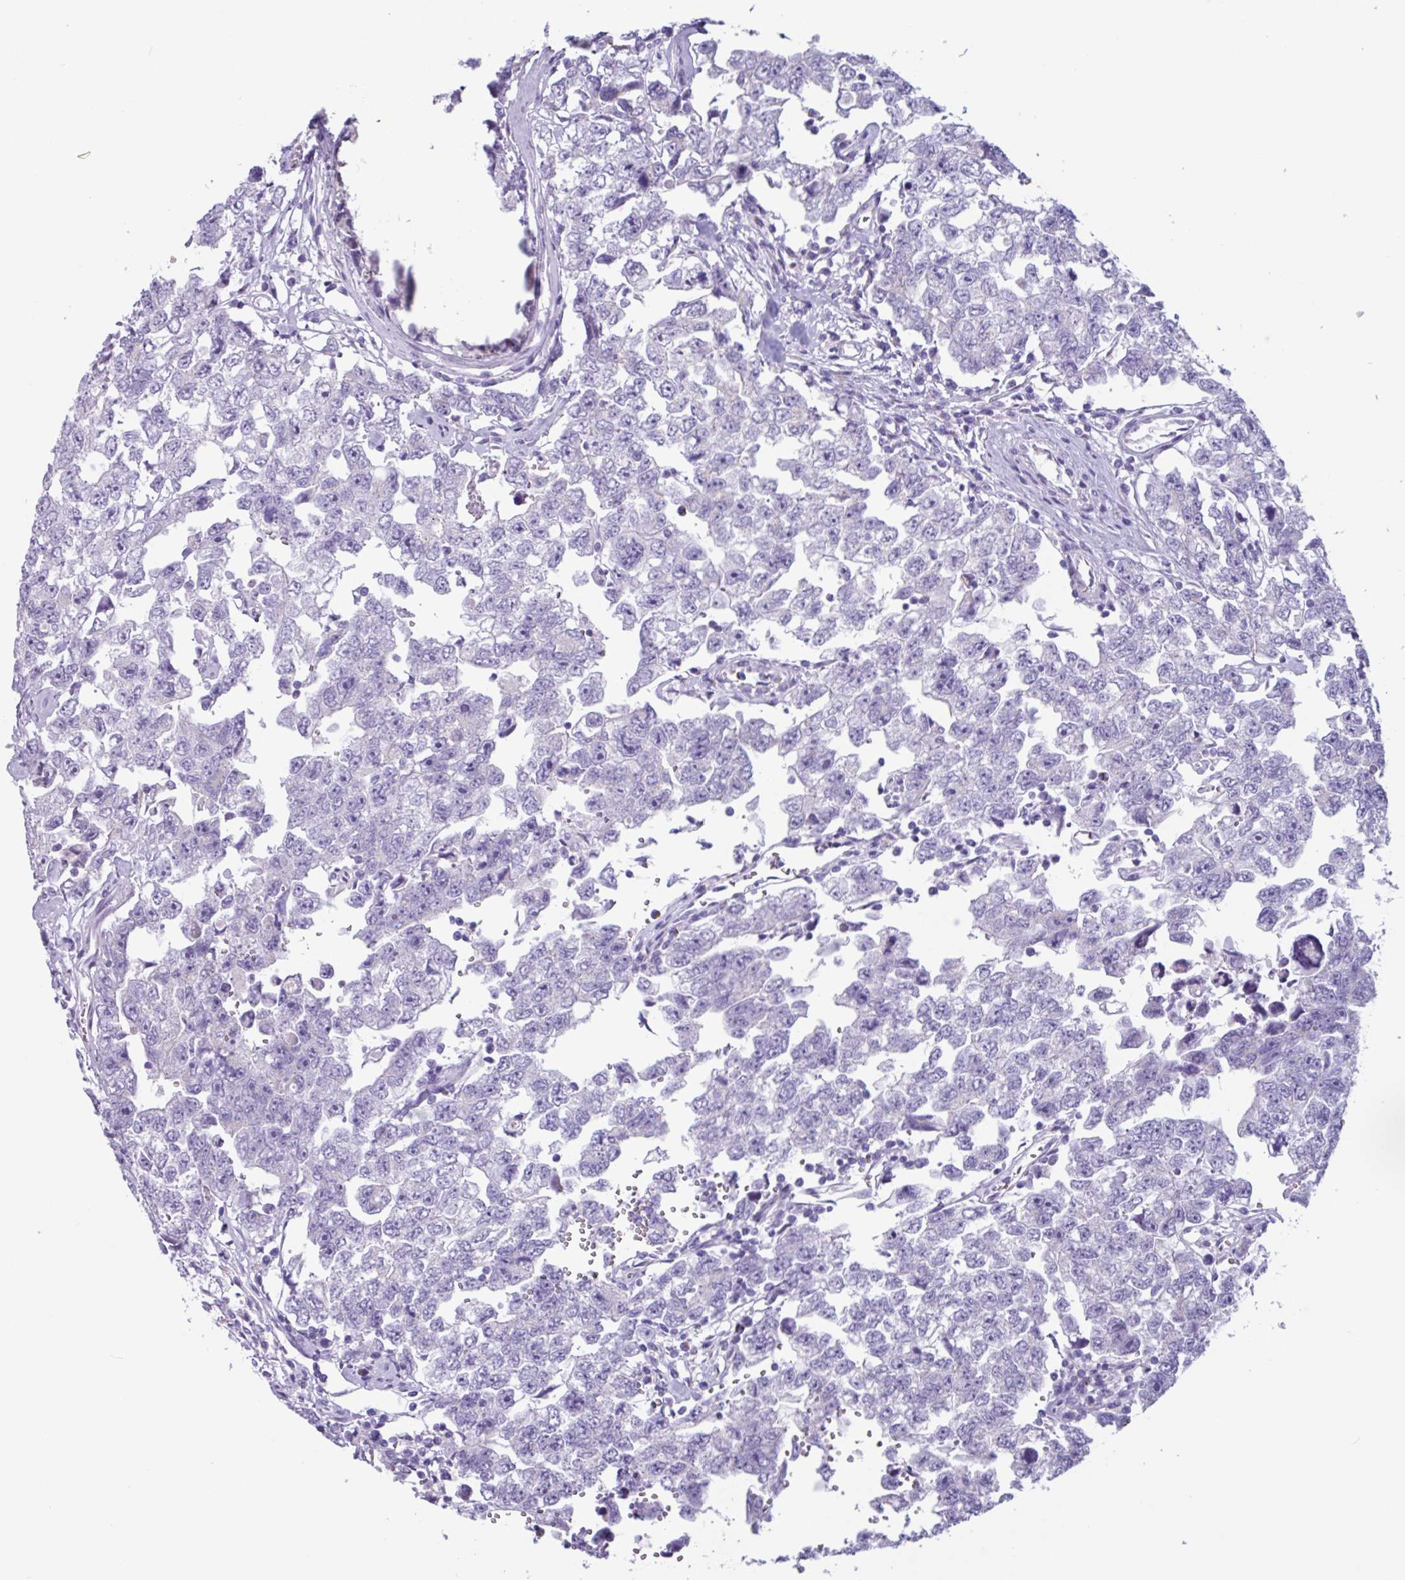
{"staining": {"intensity": "negative", "quantity": "none", "location": "none"}, "tissue": "testis cancer", "cell_type": "Tumor cells", "image_type": "cancer", "snomed": [{"axis": "morphology", "description": "Carcinoma, Embryonal, NOS"}, {"axis": "topography", "description": "Testis"}], "caption": "DAB (3,3'-diaminobenzidine) immunohistochemical staining of human testis cancer reveals no significant positivity in tumor cells.", "gene": "ADGRE1", "patient": {"sex": "male", "age": 22}}